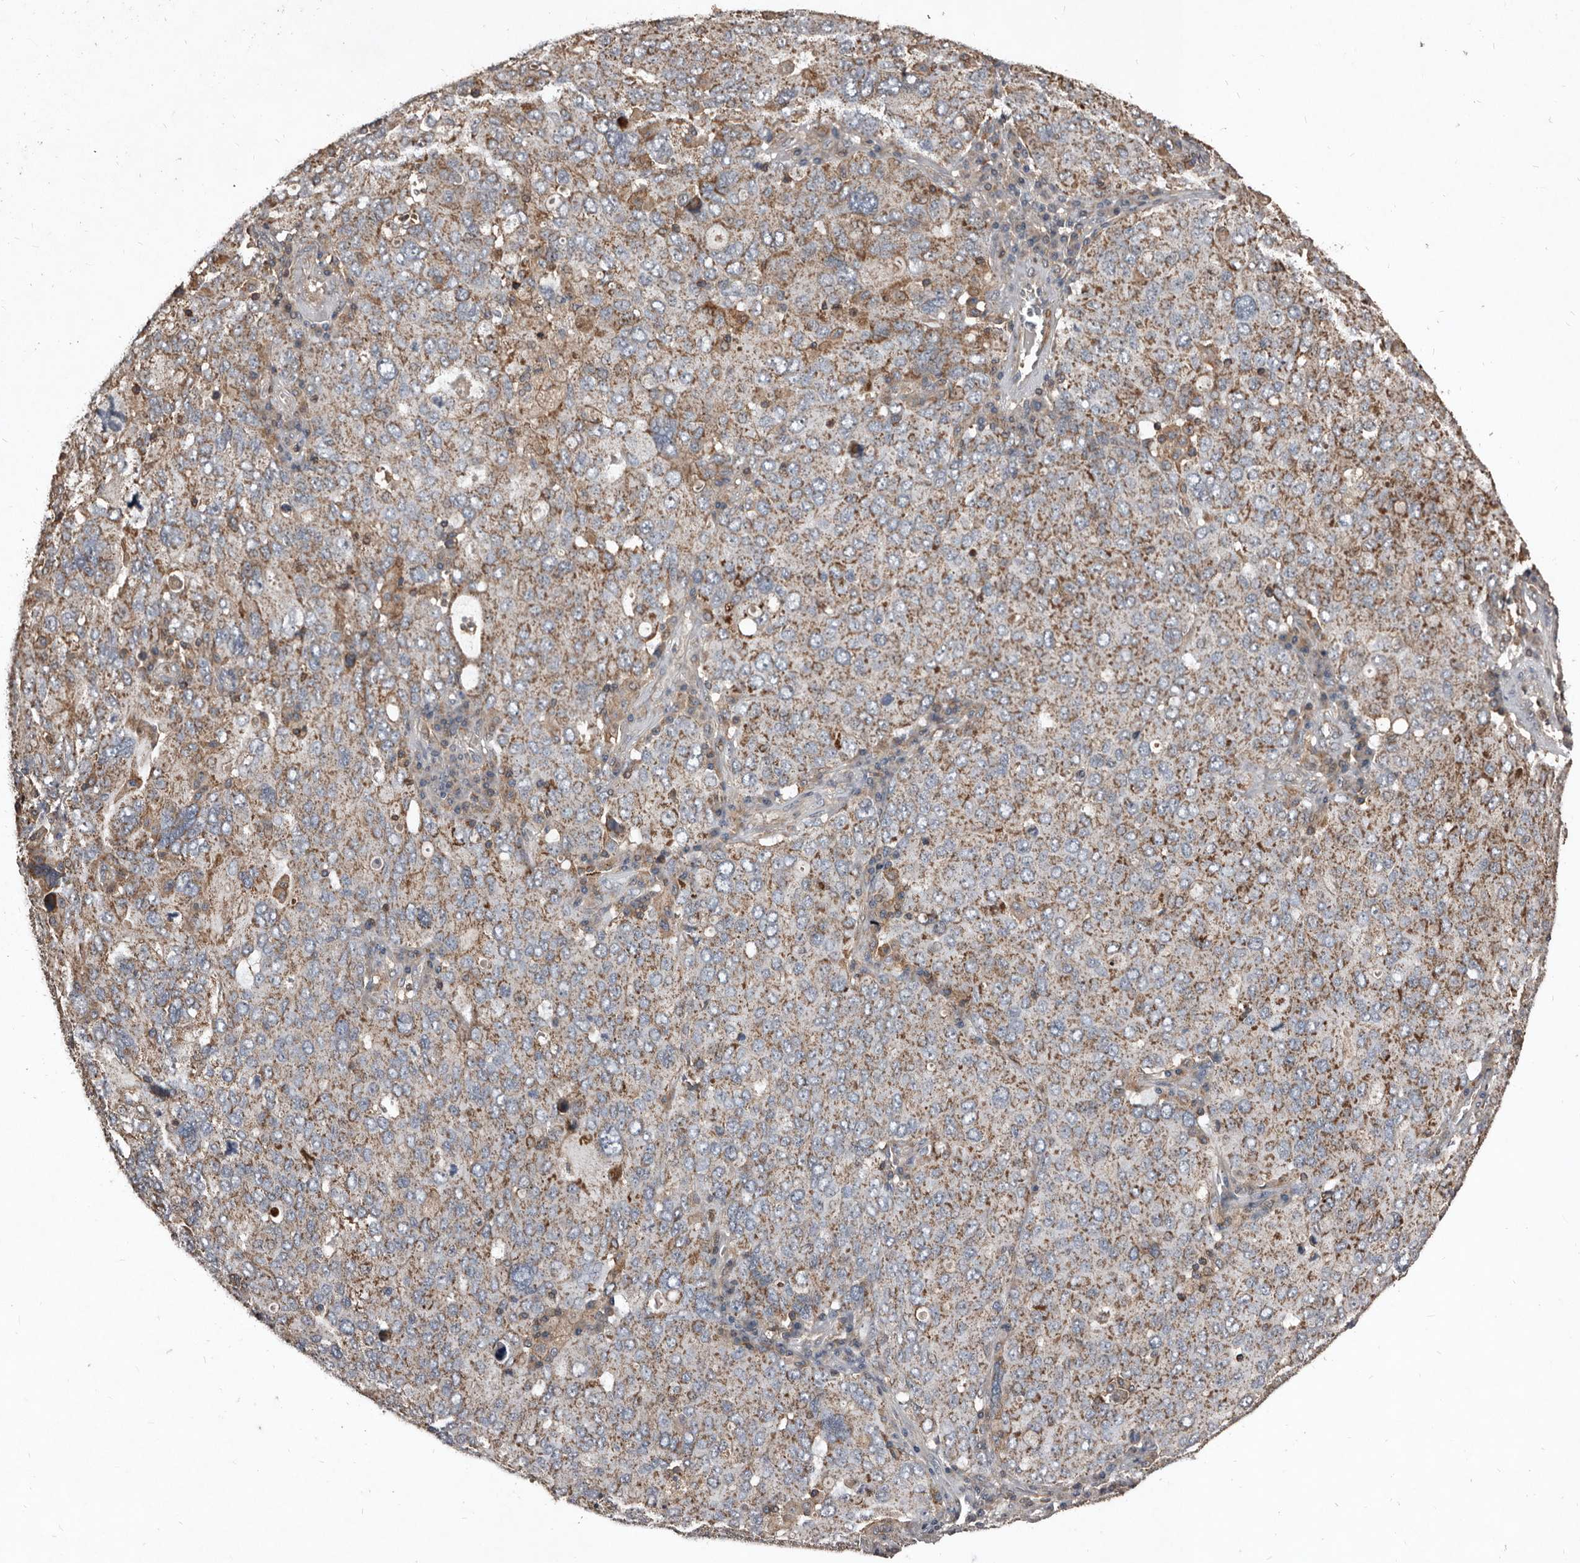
{"staining": {"intensity": "weak", "quantity": ">75%", "location": "cytoplasmic/membranous"}, "tissue": "ovarian cancer", "cell_type": "Tumor cells", "image_type": "cancer", "snomed": [{"axis": "morphology", "description": "Carcinoma, endometroid"}, {"axis": "topography", "description": "Ovary"}], "caption": "Human ovarian cancer stained with a protein marker displays weak staining in tumor cells.", "gene": "GREB1", "patient": {"sex": "female", "age": 62}}